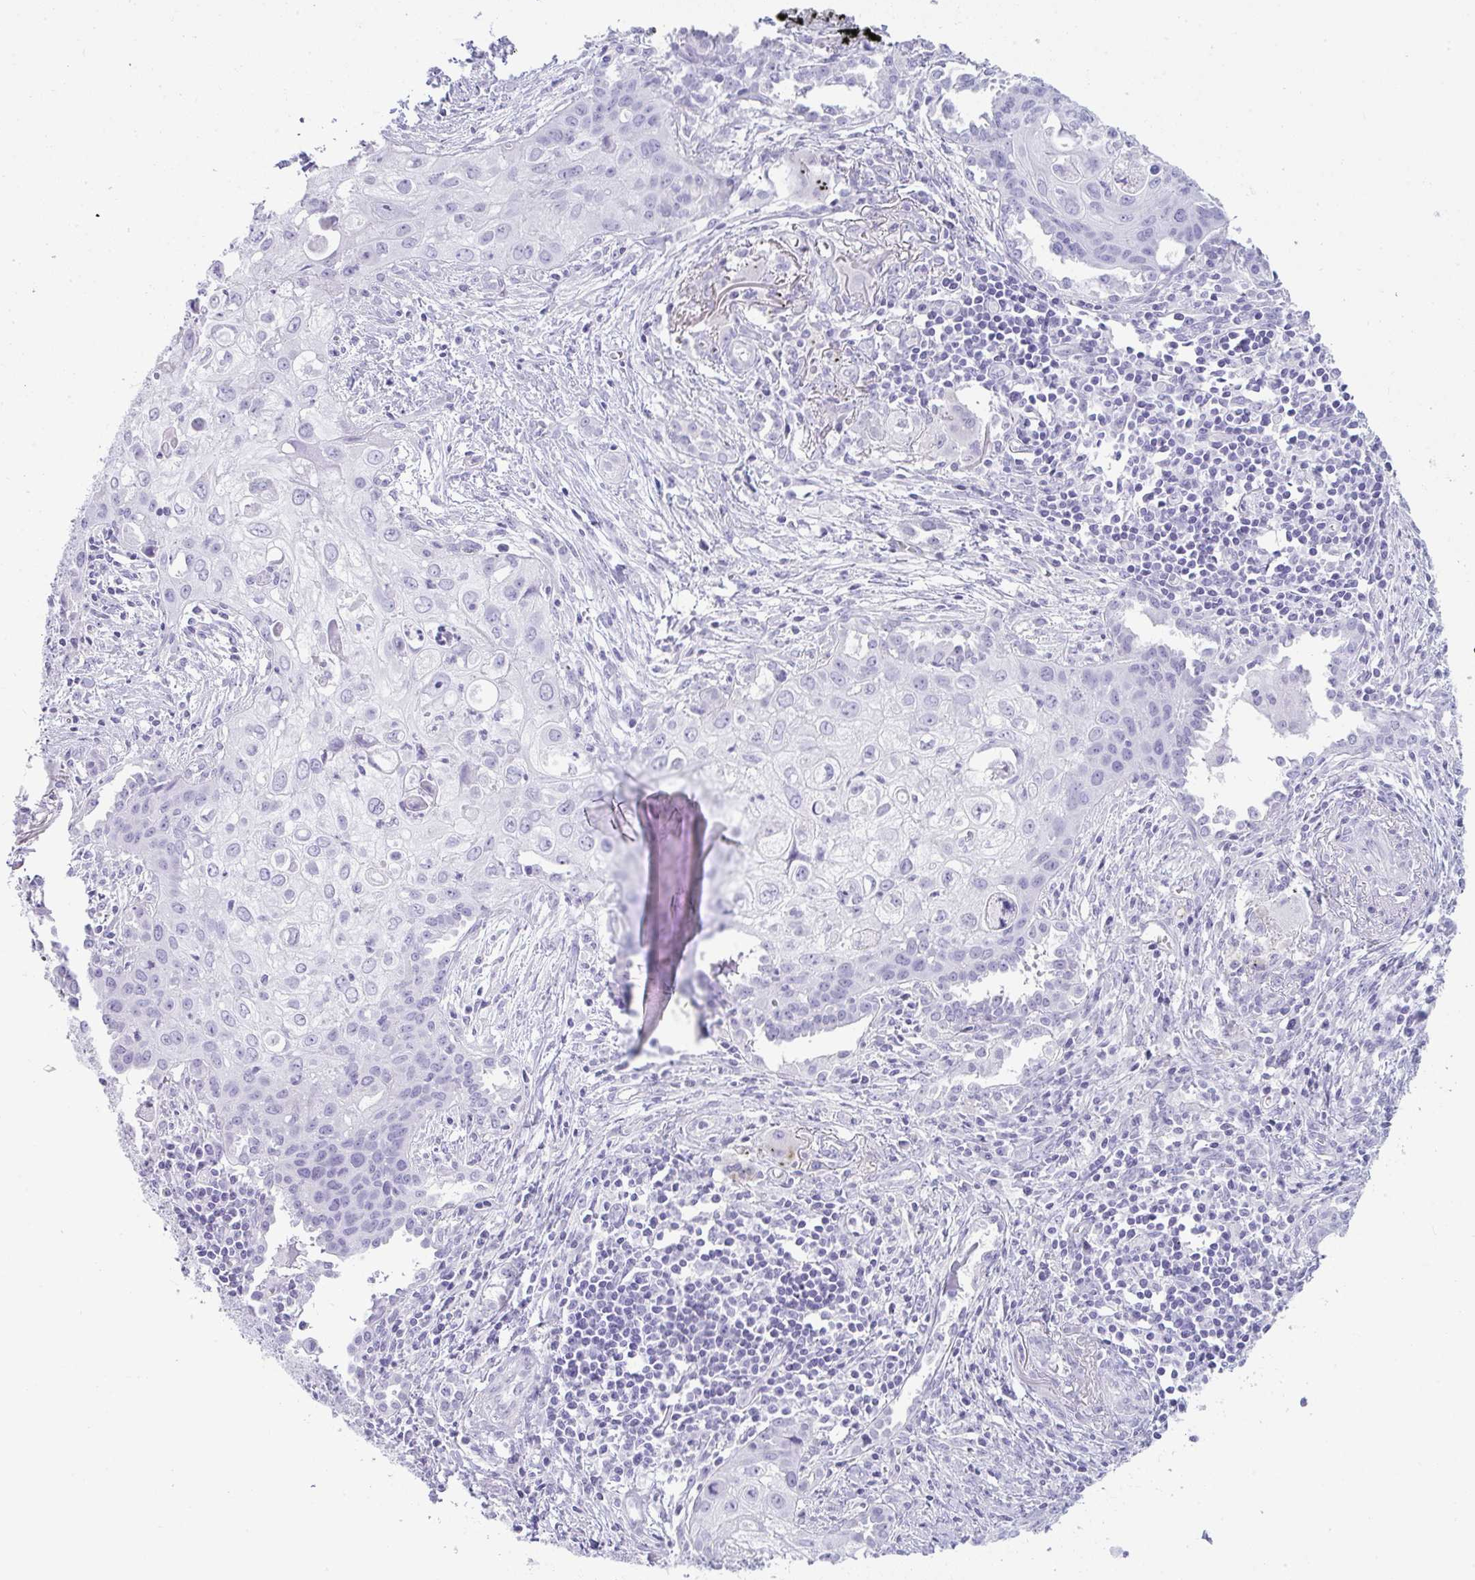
{"staining": {"intensity": "negative", "quantity": "none", "location": "none"}, "tissue": "lung cancer", "cell_type": "Tumor cells", "image_type": "cancer", "snomed": [{"axis": "morphology", "description": "Squamous cell carcinoma, NOS"}, {"axis": "topography", "description": "Lung"}], "caption": "This is an immunohistochemistry histopathology image of human lung squamous cell carcinoma. There is no staining in tumor cells.", "gene": "RASL10A", "patient": {"sex": "male", "age": 71}}